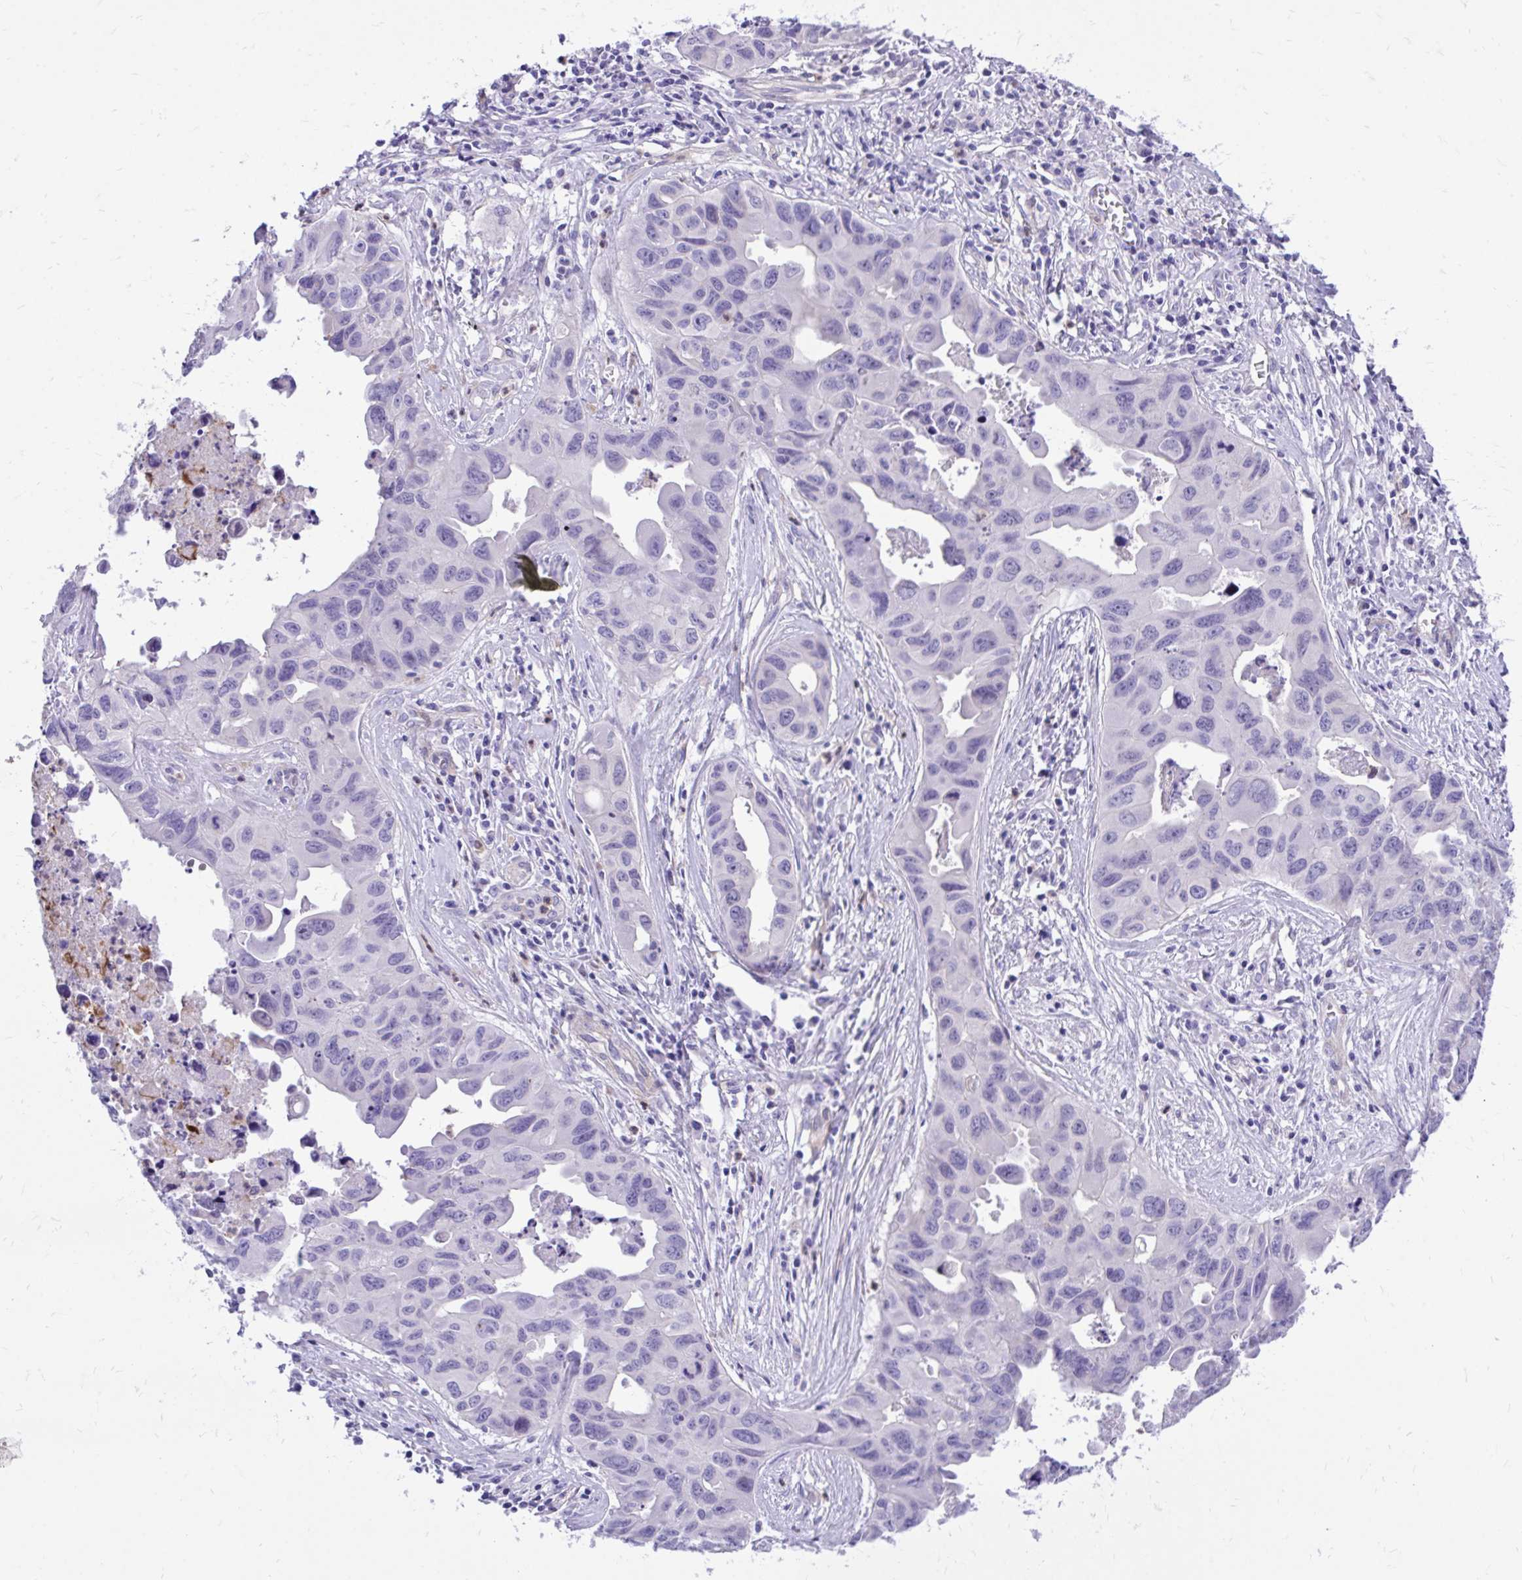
{"staining": {"intensity": "negative", "quantity": "none", "location": "none"}, "tissue": "lung cancer", "cell_type": "Tumor cells", "image_type": "cancer", "snomed": [{"axis": "morphology", "description": "Adenocarcinoma, NOS"}, {"axis": "topography", "description": "Lymph node"}, {"axis": "topography", "description": "Lung"}], "caption": "High power microscopy histopathology image of an IHC image of adenocarcinoma (lung), revealing no significant expression in tumor cells.", "gene": "ADAMTSL1", "patient": {"sex": "male", "age": 64}}